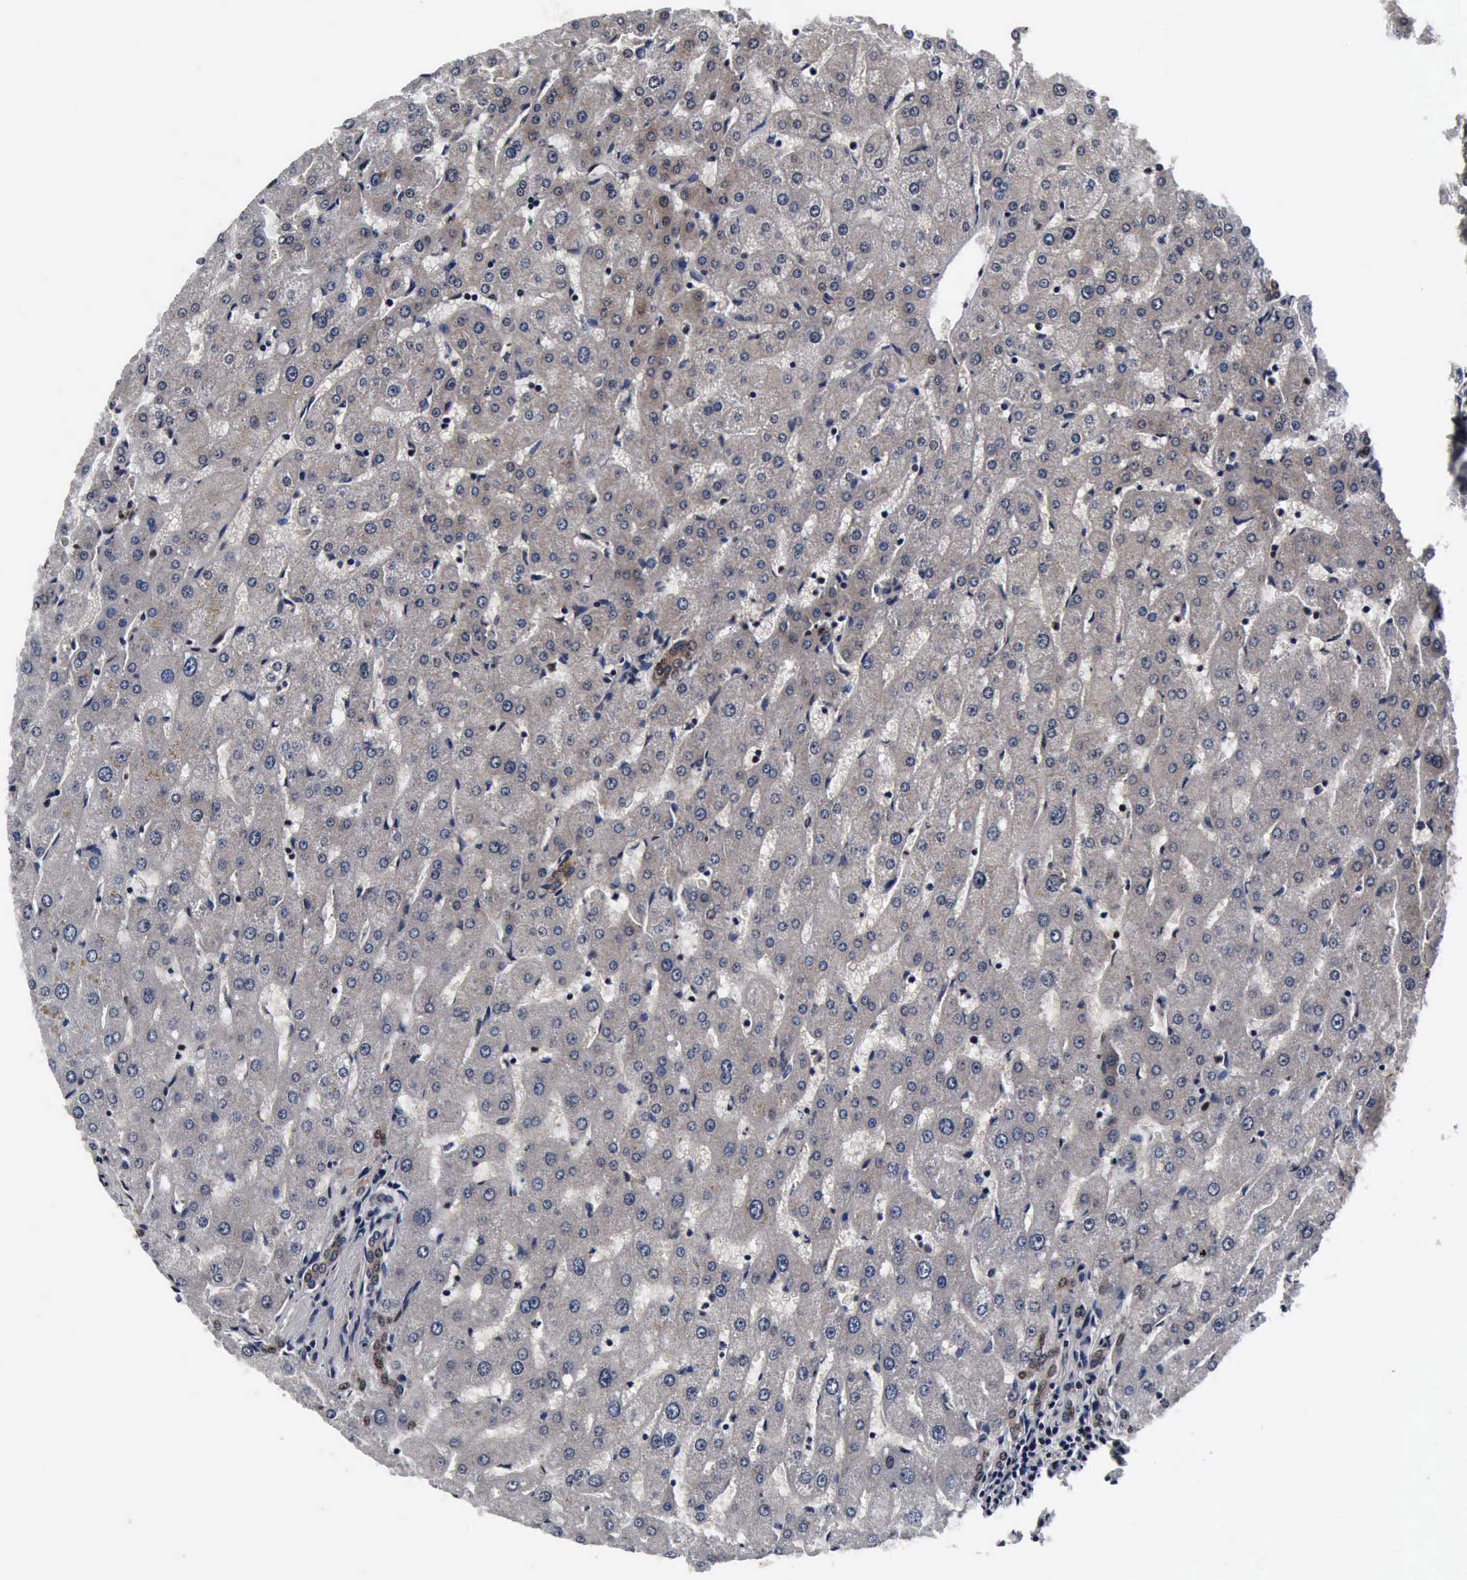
{"staining": {"intensity": "moderate", "quantity": ">75%", "location": "cytoplasmic/membranous"}, "tissue": "liver", "cell_type": "Cholangiocytes", "image_type": "normal", "snomed": [{"axis": "morphology", "description": "Normal tissue, NOS"}, {"axis": "topography", "description": "Liver"}], "caption": "A high-resolution photomicrograph shows immunohistochemistry (IHC) staining of normal liver, which reveals moderate cytoplasmic/membranous positivity in about >75% of cholangiocytes. (DAB (3,3'-diaminobenzidine) = brown stain, brightfield microscopy at high magnification).", "gene": "UBC", "patient": {"sex": "male", "age": 67}}